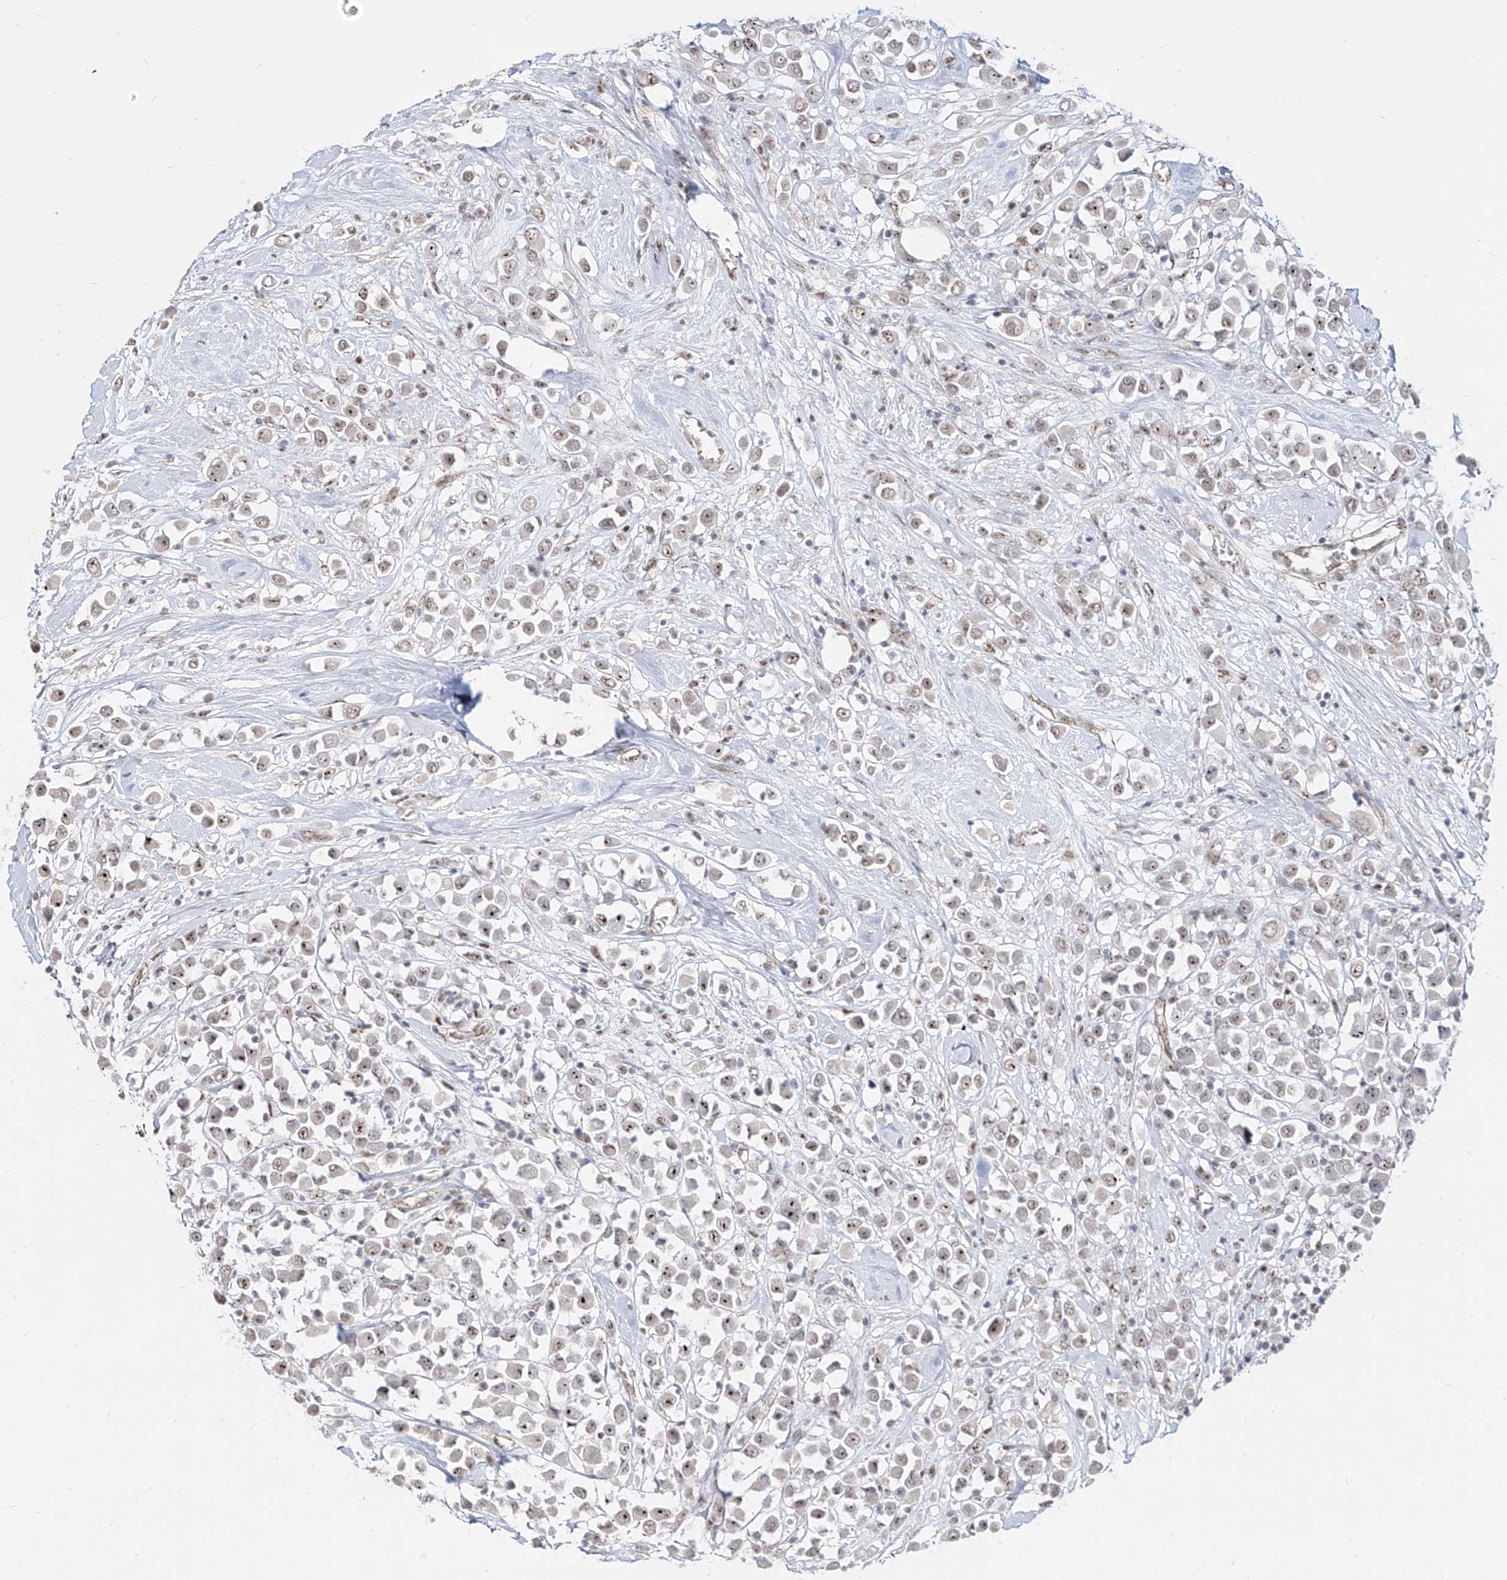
{"staining": {"intensity": "moderate", "quantity": ">75%", "location": "nuclear"}, "tissue": "breast cancer", "cell_type": "Tumor cells", "image_type": "cancer", "snomed": [{"axis": "morphology", "description": "Duct carcinoma"}, {"axis": "topography", "description": "Breast"}], "caption": "Immunohistochemical staining of intraductal carcinoma (breast) displays moderate nuclear protein expression in approximately >75% of tumor cells. (DAB = brown stain, brightfield microscopy at high magnification).", "gene": "ZNF710", "patient": {"sex": "female", "age": 61}}